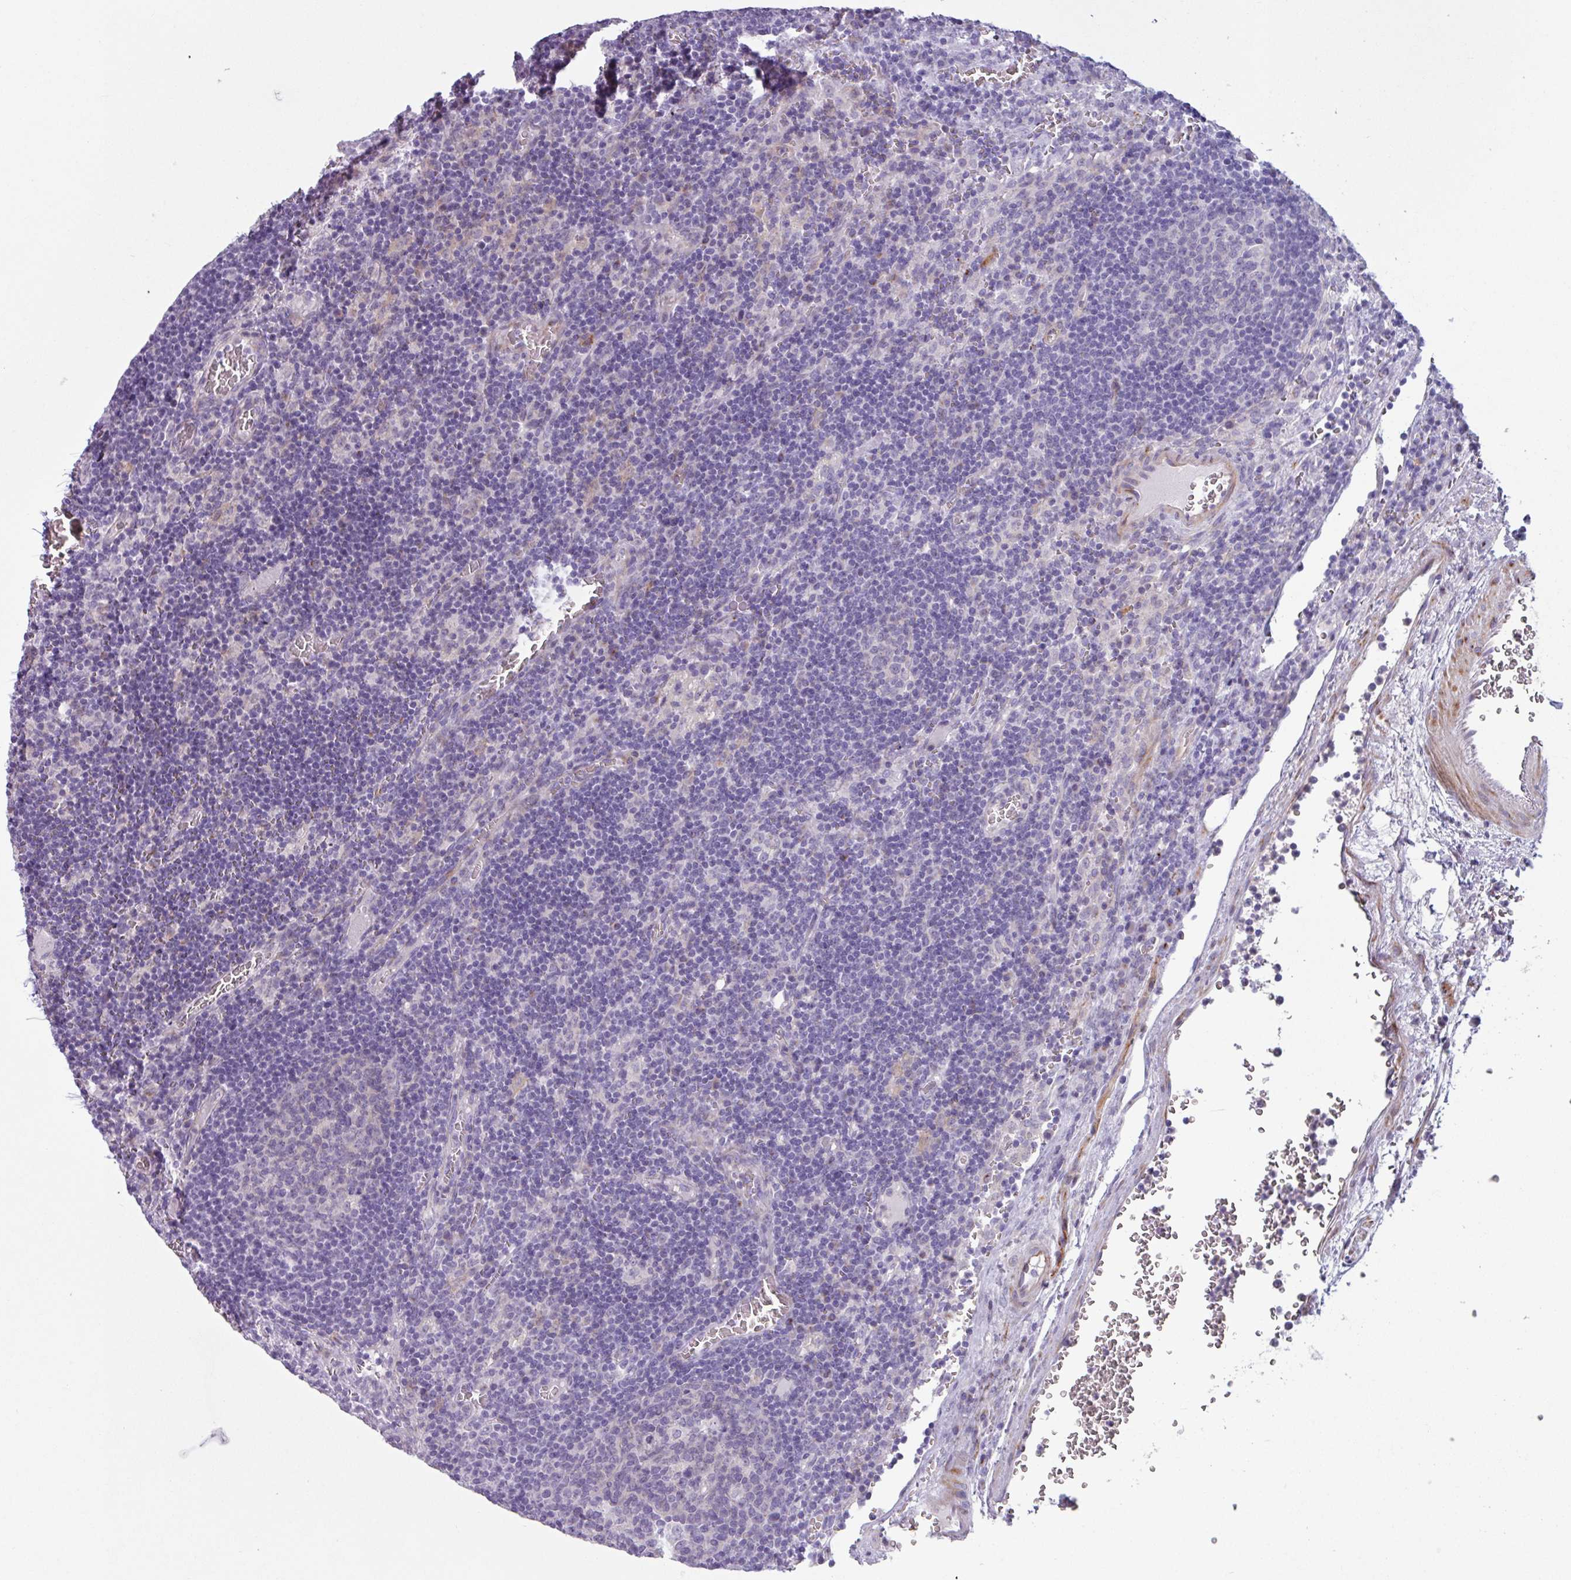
{"staining": {"intensity": "negative", "quantity": "none", "location": "none"}, "tissue": "lymph node", "cell_type": "Germinal center cells", "image_type": "normal", "snomed": [{"axis": "morphology", "description": "Normal tissue, NOS"}, {"axis": "topography", "description": "Lymph node"}], "caption": "DAB immunohistochemical staining of normal human lymph node reveals no significant staining in germinal center cells.", "gene": "ADGRE1", "patient": {"sex": "male", "age": 50}}